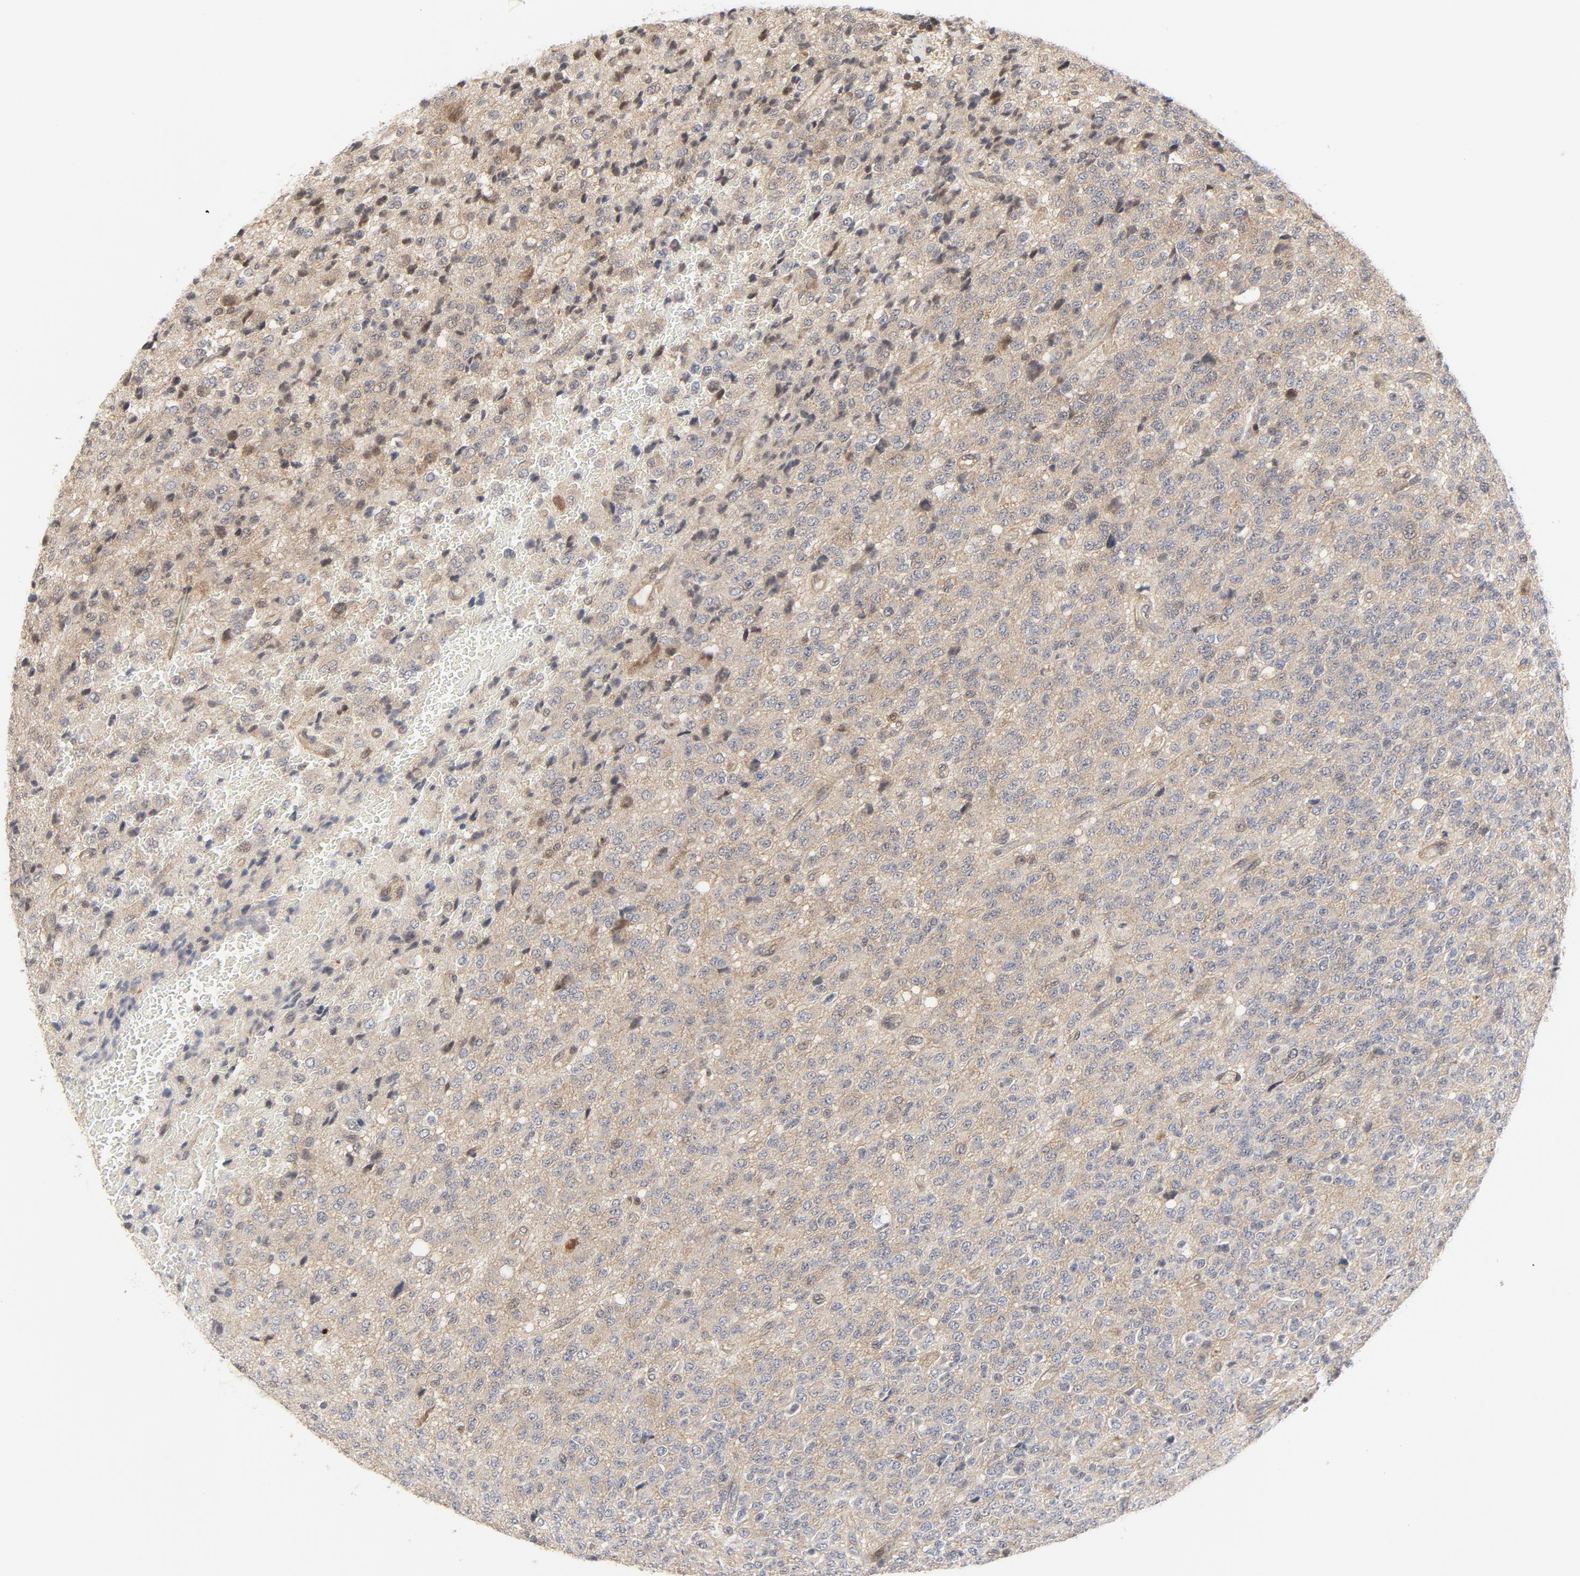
{"staining": {"intensity": "weak", "quantity": ">75%", "location": "cytoplasmic/membranous"}, "tissue": "glioma", "cell_type": "Tumor cells", "image_type": "cancer", "snomed": [{"axis": "morphology", "description": "Glioma, malignant, High grade"}, {"axis": "topography", "description": "pancreas cauda"}], "caption": "A high-resolution histopathology image shows immunohistochemistry (IHC) staining of malignant high-grade glioma, which displays weak cytoplasmic/membranous positivity in approximately >75% of tumor cells.", "gene": "MAP2K7", "patient": {"sex": "male", "age": 60}}